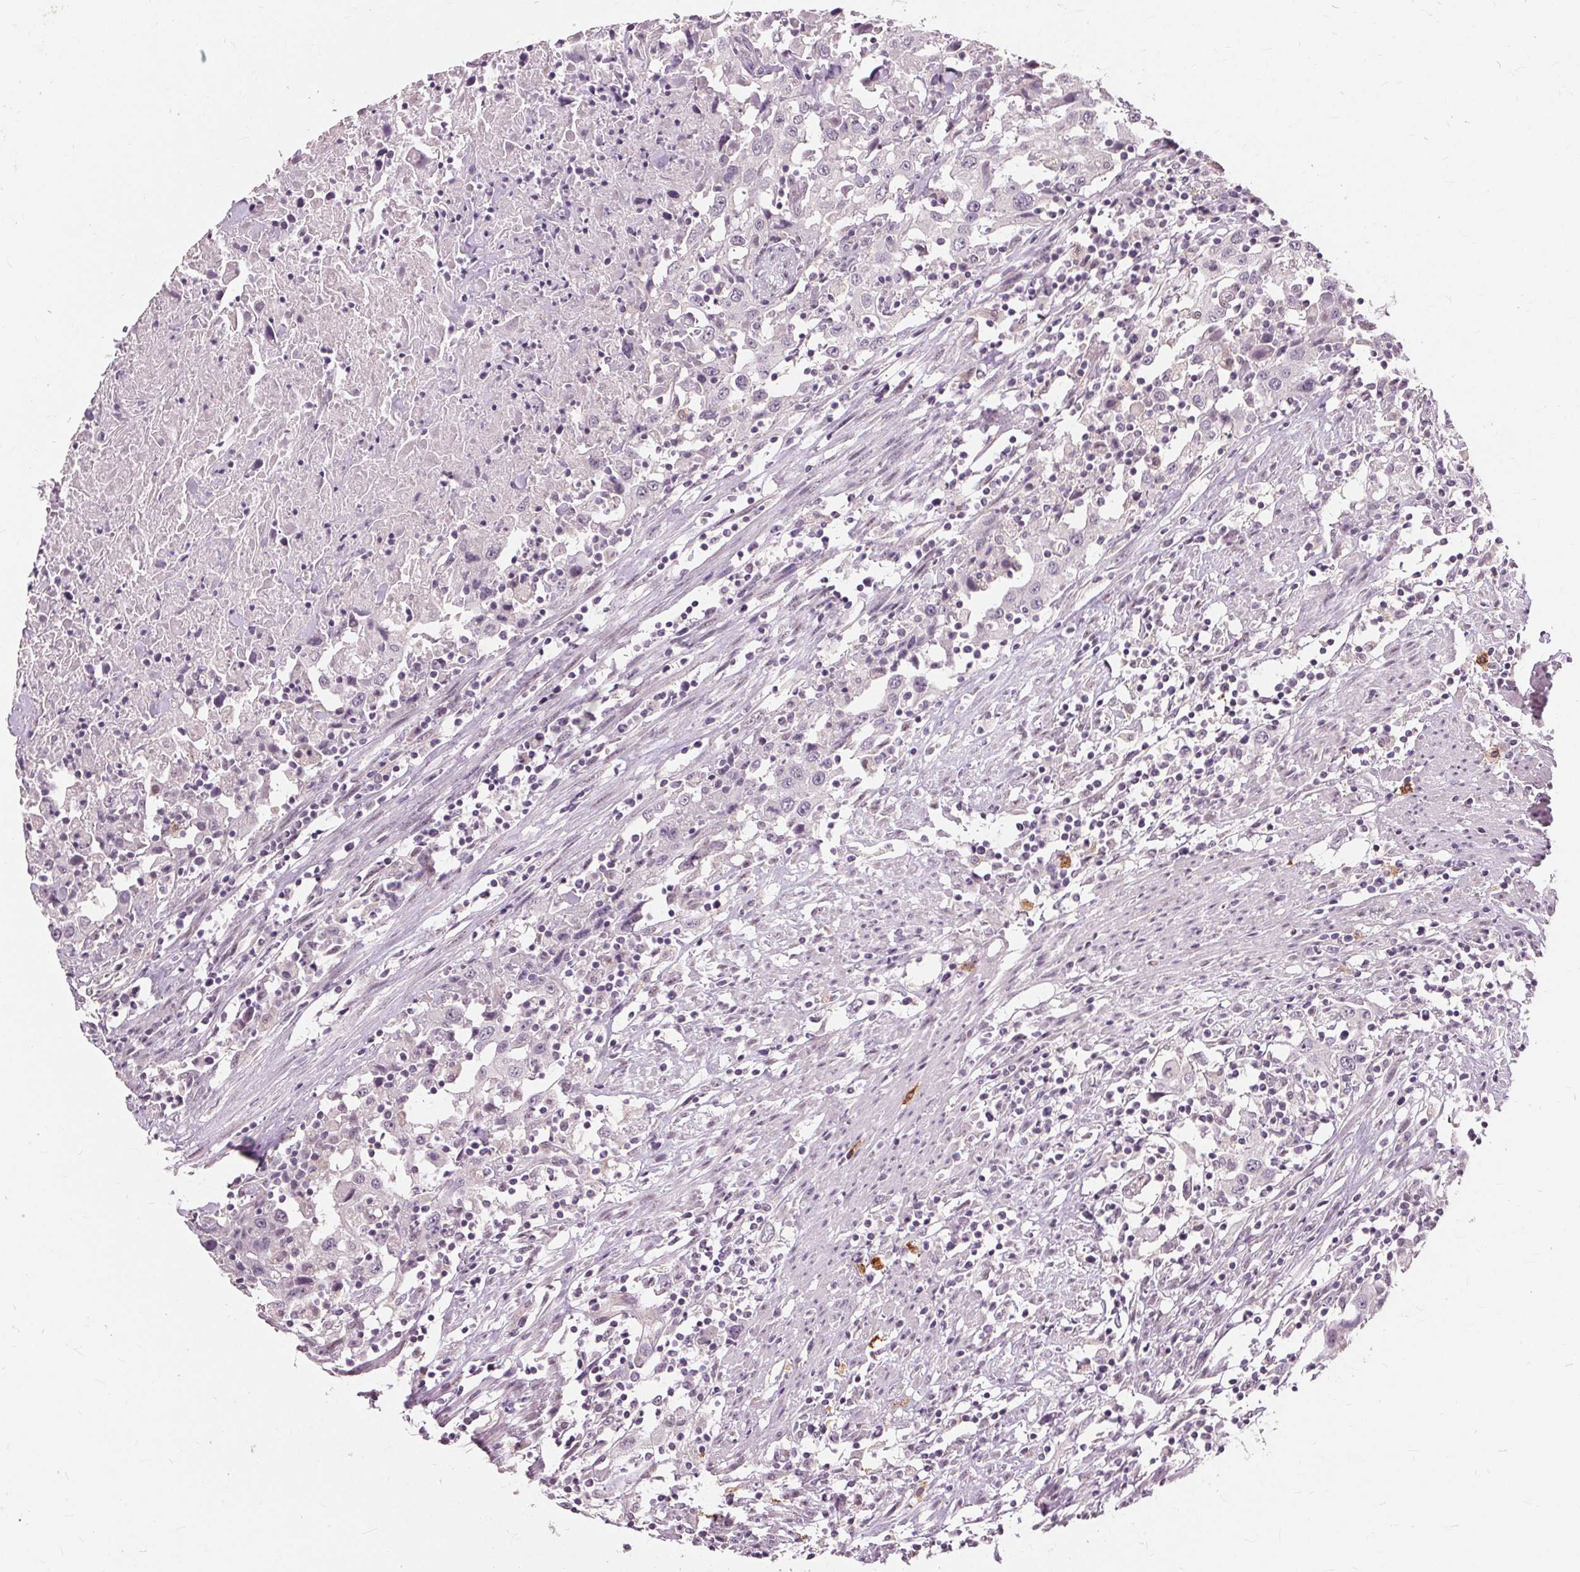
{"staining": {"intensity": "negative", "quantity": "none", "location": "none"}, "tissue": "urothelial cancer", "cell_type": "Tumor cells", "image_type": "cancer", "snomed": [{"axis": "morphology", "description": "Urothelial carcinoma, High grade"}, {"axis": "topography", "description": "Urinary bladder"}], "caption": "Photomicrograph shows no protein expression in tumor cells of high-grade urothelial carcinoma tissue.", "gene": "SIGLEC6", "patient": {"sex": "male", "age": 61}}